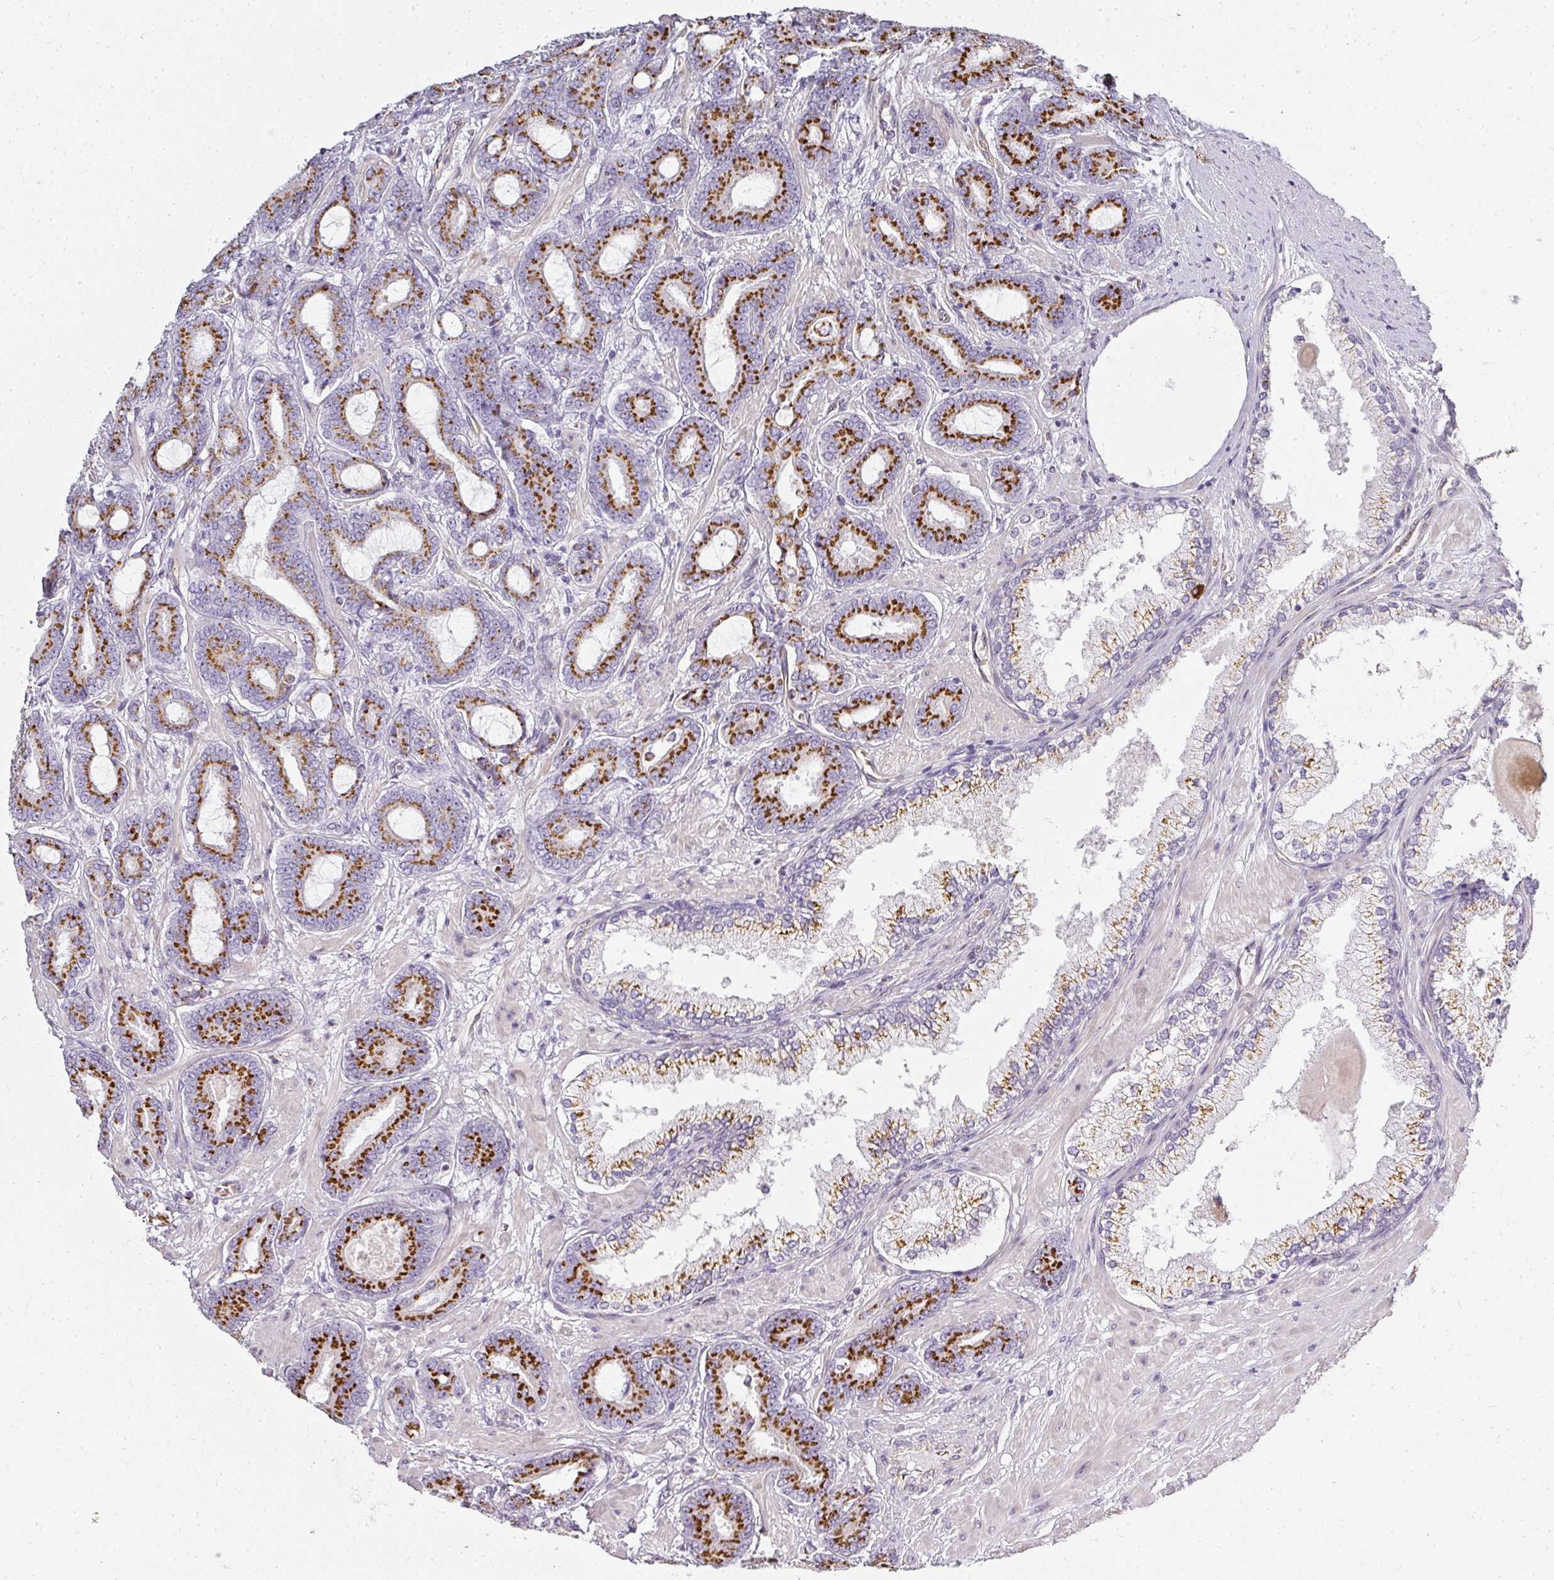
{"staining": {"intensity": "strong", "quantity": ">75%", "location": "cytoplasmic/membranous"}, "tissue": "prostate cancer", "cell_type": "Tumor cells", "image_type": "cancer", "snomed": [{"axis": "morphology", "description": "Adenocarcinoma, Low grade"}, {"axis": "topography", "description": "Prostate and seminal vesicle, NOS"}], "caption": "A brown stain highlights strong cytoplasmic/membranous positivity of a protein in human prostate cancer (low-grade adenocarcinoma) tumor cells. The staining was performed using DAB, with brown indicating positive protein expression. Nuclei are stained blue with hematoxylin.", "gene": "ATP8B2", "patient": {"sex": "male", "age": 61}}